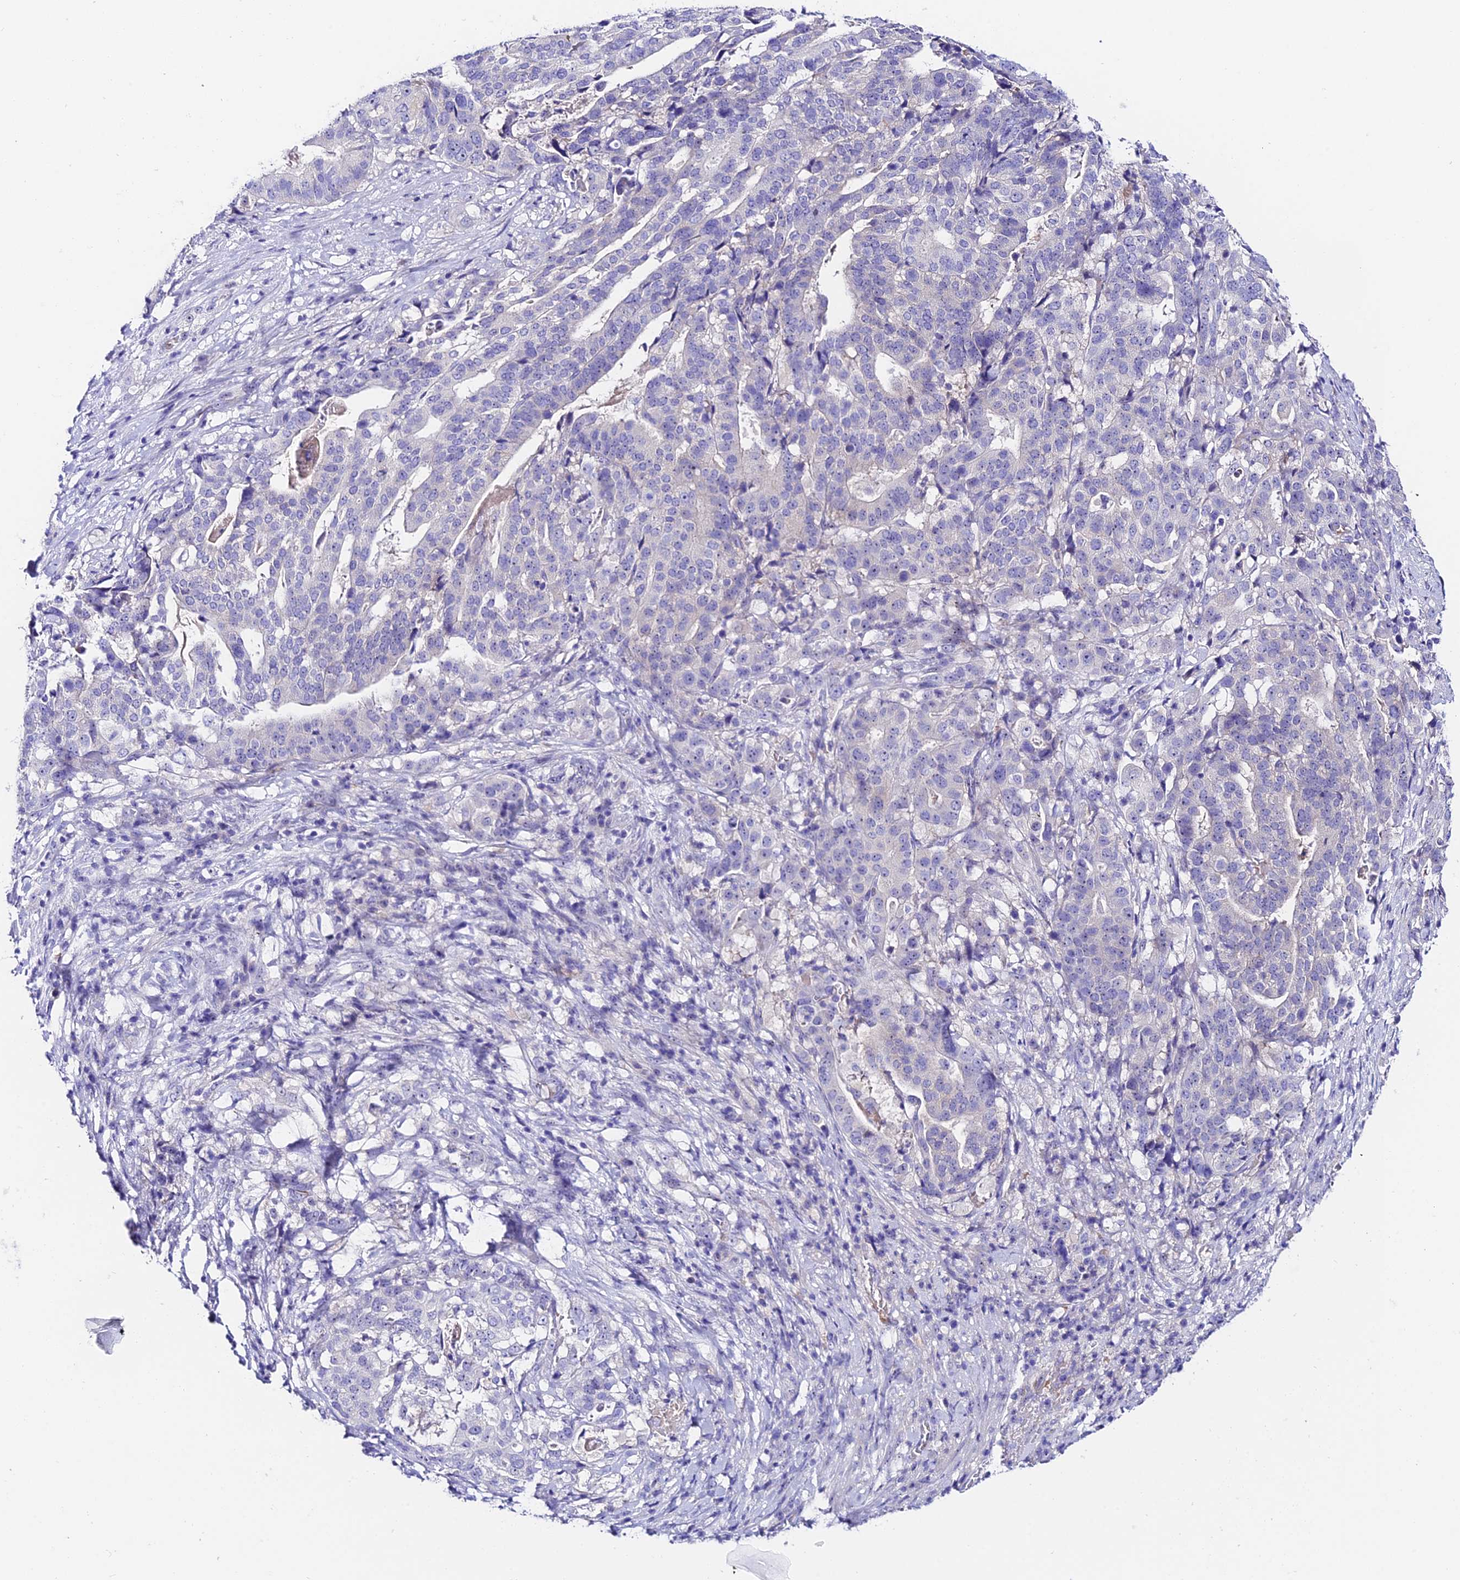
{"staining": {"intensity": "negative", "quantity": "none", "location": "none"}, "tissue": "stomach cancer", "cell_type": "Tumor cells", "image_type": "cancer", "snomed": [{"axis": "morphology", "description": "Adenocarcinoma, NOS"}, {"axis": "topography", "description": "Stomach"}], "caption": "Immunohistochemistry (IHC) of human stomach cancer (adenocarcinoma) exhibits no positivity in tumor cells. (DAB immunohistochemistry (IHC) with hematoxylin counter stain).", "gene": "DUSP29", "patient": {"sex": "male", "age": 48}}